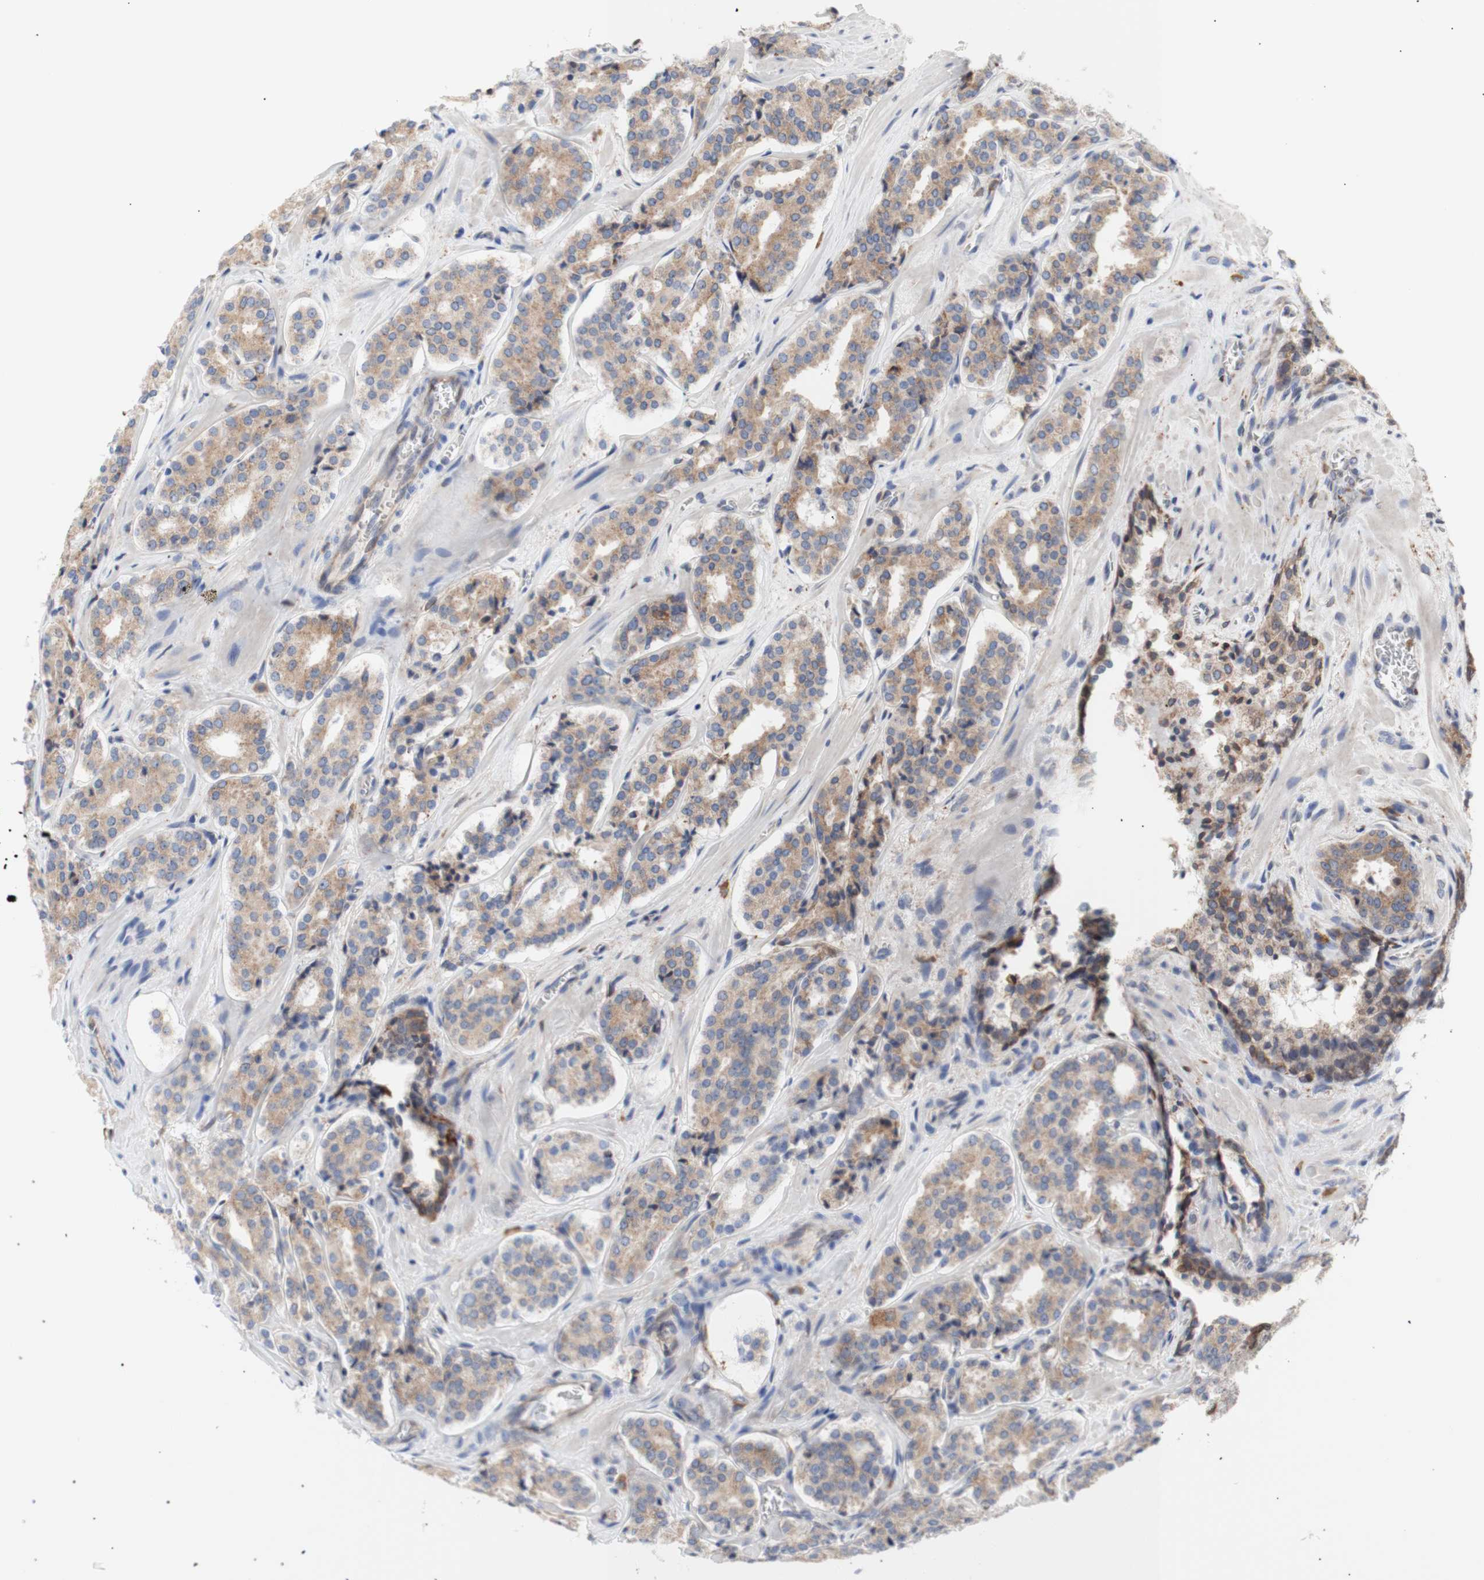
{"staining": {"intensity": "moderate", "quantity": ">75%", "location": "cytoplasmic/membranous"}, "tissue": "prostate cancer", "cell_type": "Tumor cells", "image_type": "cancer", "snomed": [{"axis": "morphology", "description": "Adenocarcinoma, High grade"}, {"axis": "topography", "description": "Prostate"}], "caption": "A brown stain labels moderate cytoplasmic/membranous expression of a protein in high-grade adenocarcinoma (prostate) tumor cells. (DAB (3,3'-diaminobenzidine) IHC, brown staining for protein, blue staining for nuclei).", "gene": "ERLIN1", "patient": {"sex": "male", "age": 60}}